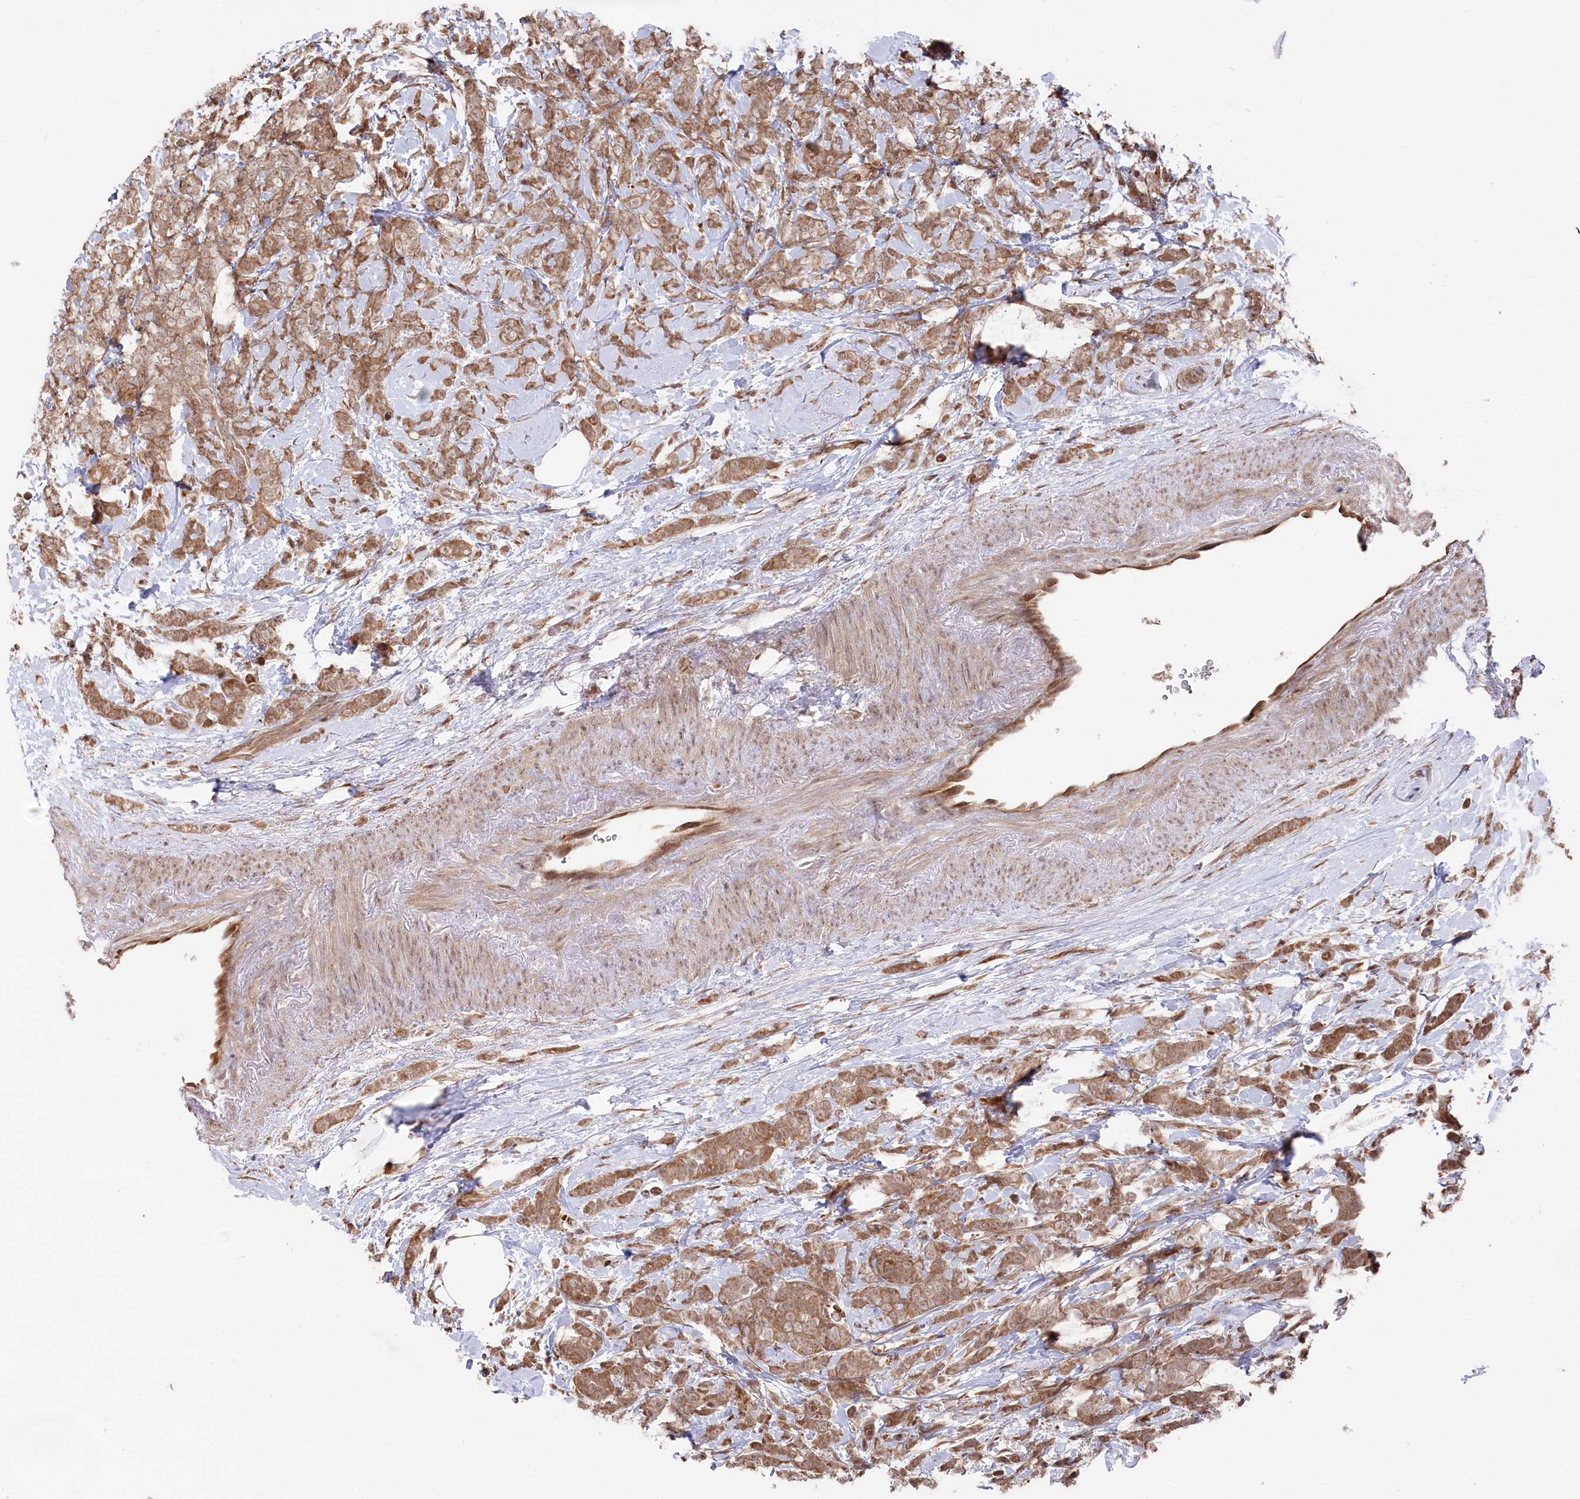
{"staining": {"intensity": "moderate", "quantity": ">75%", "location": "cytoplasmic/membranous"}, "tissue": "breast cancer", "cell_type": "Tumor cells", "image_type": "cancer", "snomed": [{"axis": "morphology", "description": "Lobular carcinoma"}, {"axis": "topography", "description": "Breast"}], "caption": "Human breast cancer stained with a brown dye exhibits moderate cytoplasmic/membranous positive staining in approximately >75% of tumor cells.", "gene": "PSMA1", "patient": {"sex": "female", "age": 58}}